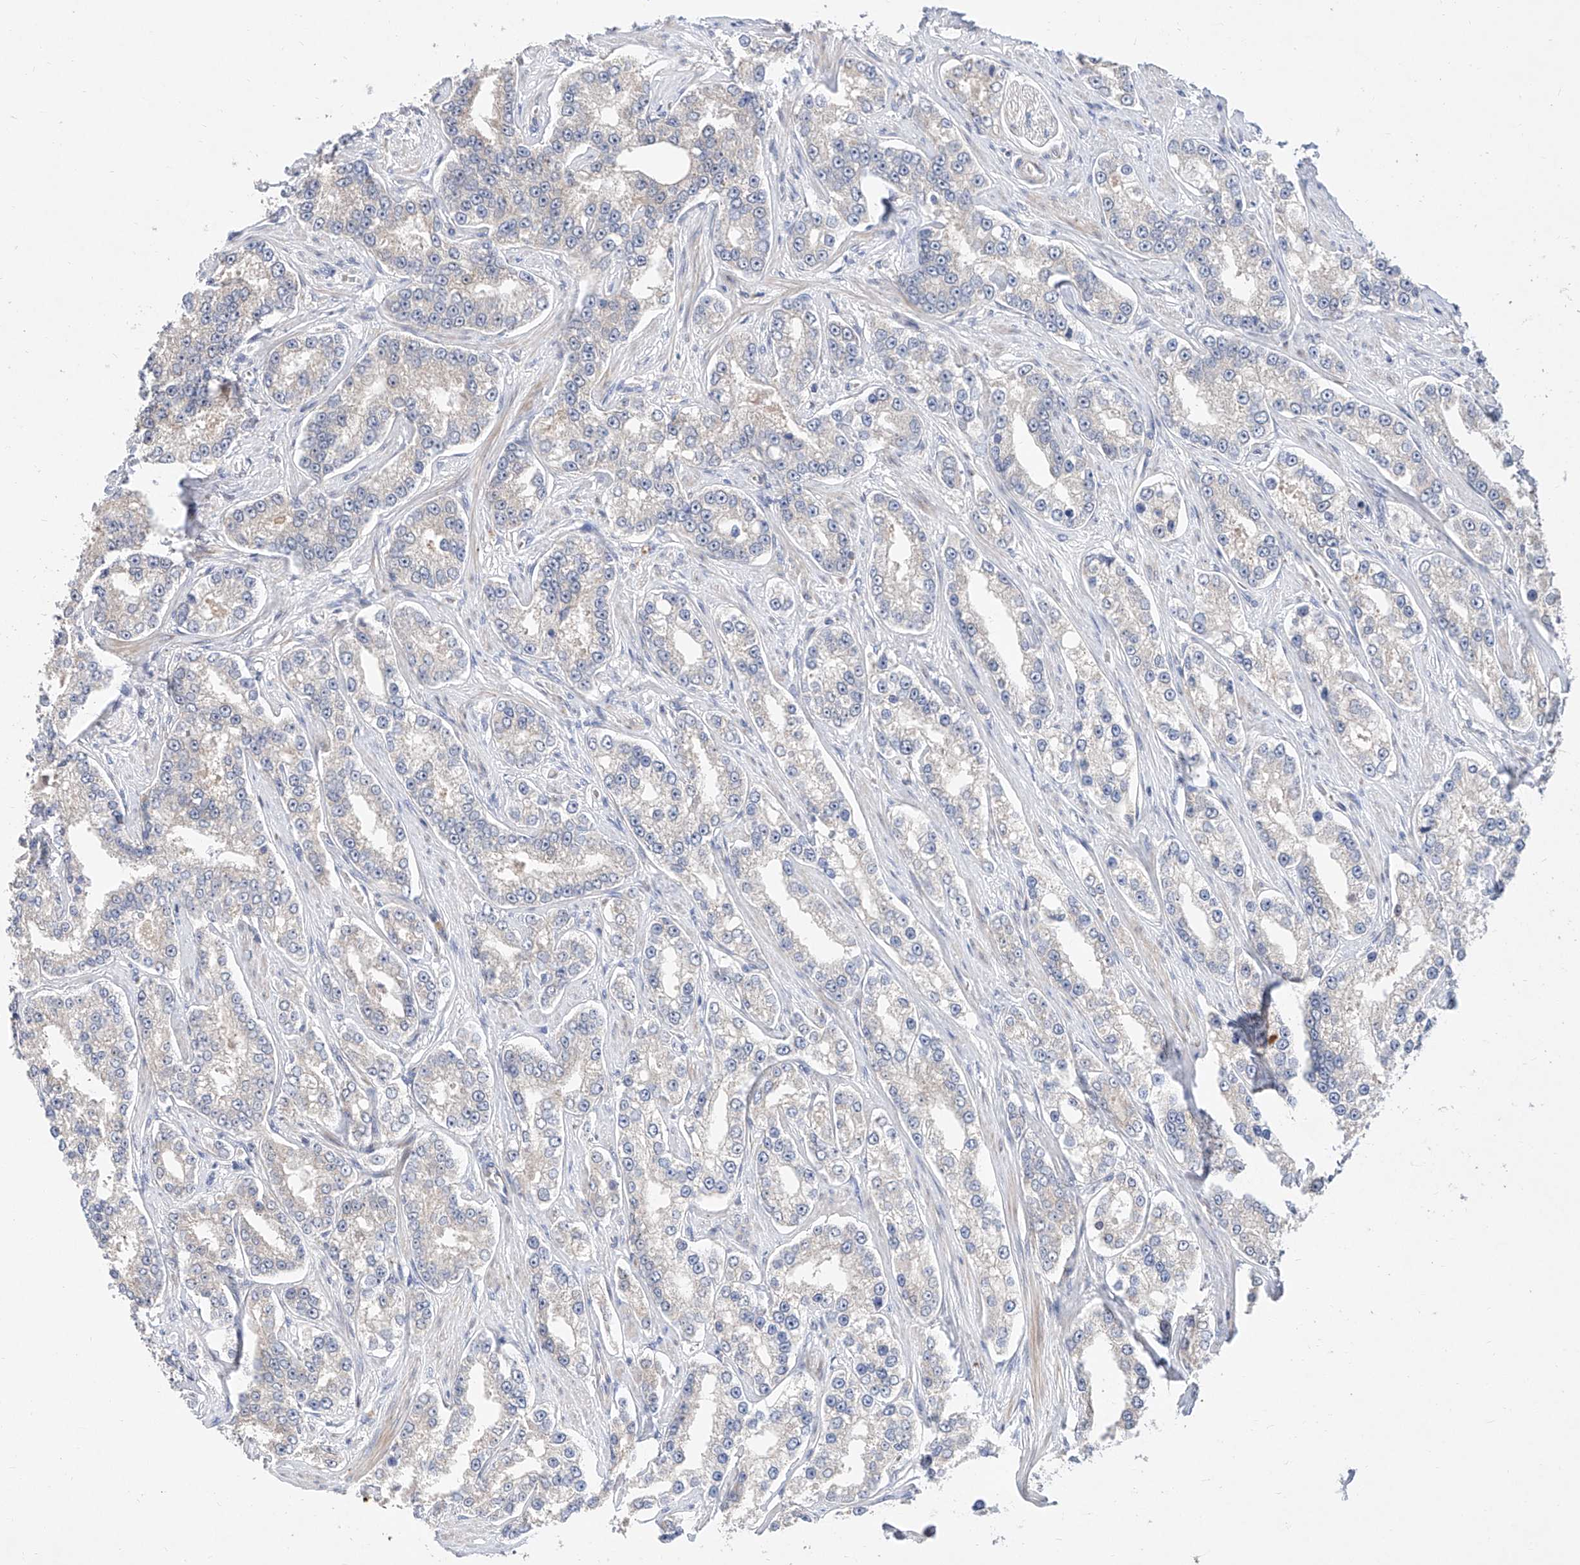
{"staining": {"intensity": "negative", "quantity": "none", "location": "none"}, "tissue": "prostate cancer", "cell_type": "Tumor cells", "image_type": "cancer", "snomed": [{"axis": "morphology", "description": "Normal tissue, NOS"}, {"axis": "morphology", "description": "Adenocarcinoma, High grade"}, {"axis": "topography", "description": "Prostate"}], "caption": "The photomicrograph demonstrates no significant positivity in tumor cells of prostate adenocarcinoma (high-grade). (Immunohistochemistry (ihc), brightfield microscopy, high magnification).", "gene": "FUCA2", "patient": {"sex": "male", "age": 83}}